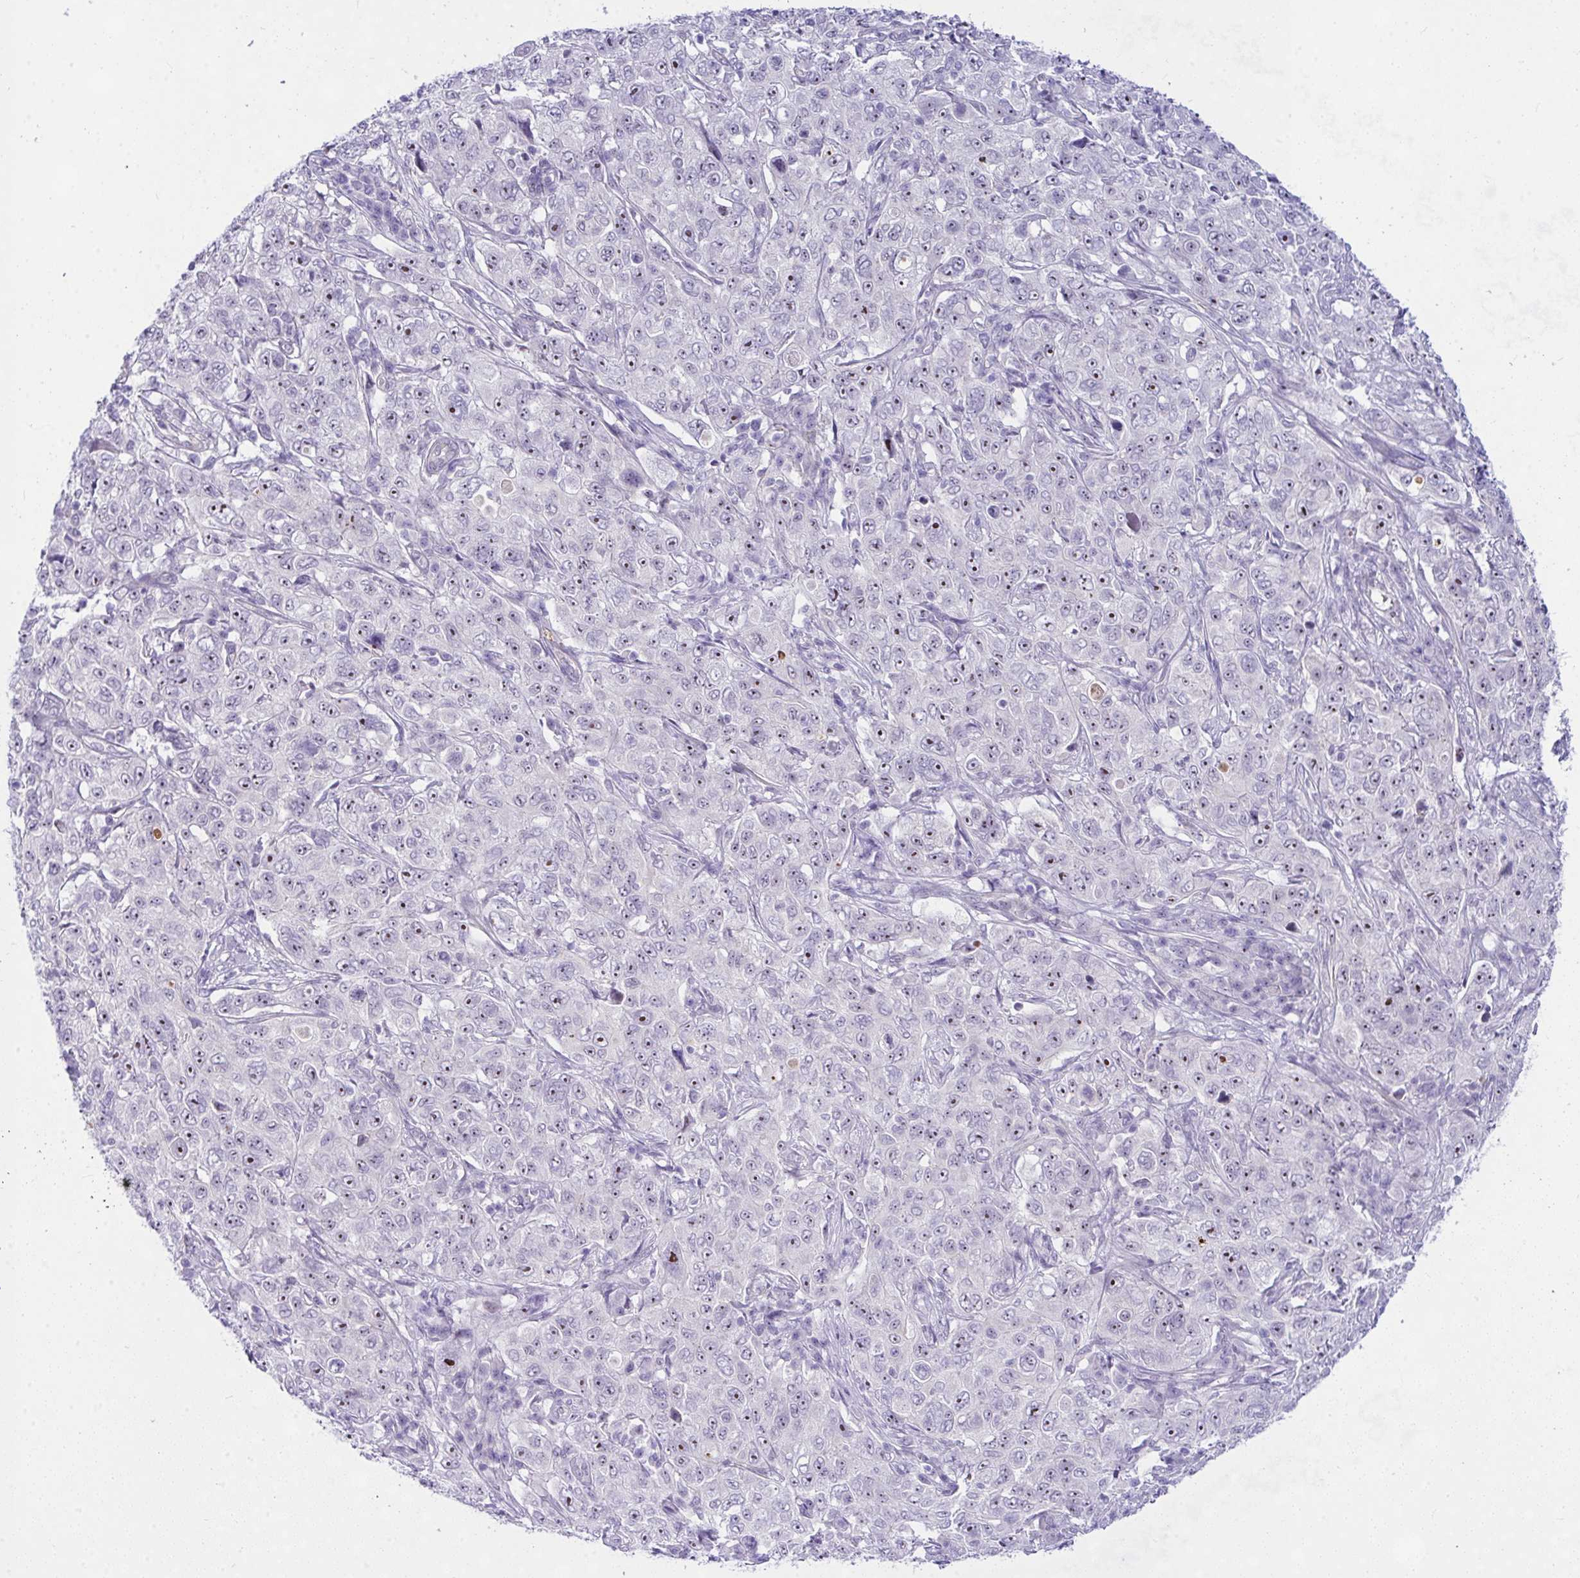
{"staining": {"intensity": "moderate", "quantity": "25%-75%", "location": "nuclear"}, "tissue": "pancreatic cancer", "cell_type": "Tumor cells", "image_type": "cancer", "snomed": [{"axis": "morphology", "description": "Adenocarcinoma, NOS"}, {"axis": "topography", "description": "Pancreas"}], "caption": "Immunohistochemistry staining of pancreatic adenocarcinoma, which reveals medium levels of moderate nuclear staining in about 25%-75% of tumor cells indicating moderate nuclear protein positivity. The staining was performed using DAB (brown) for protein detection and nuclei were counterstained in hematoxylin (blue).", "gene": "NFXL1", "patient": {"sex": "male", "age": 68}}